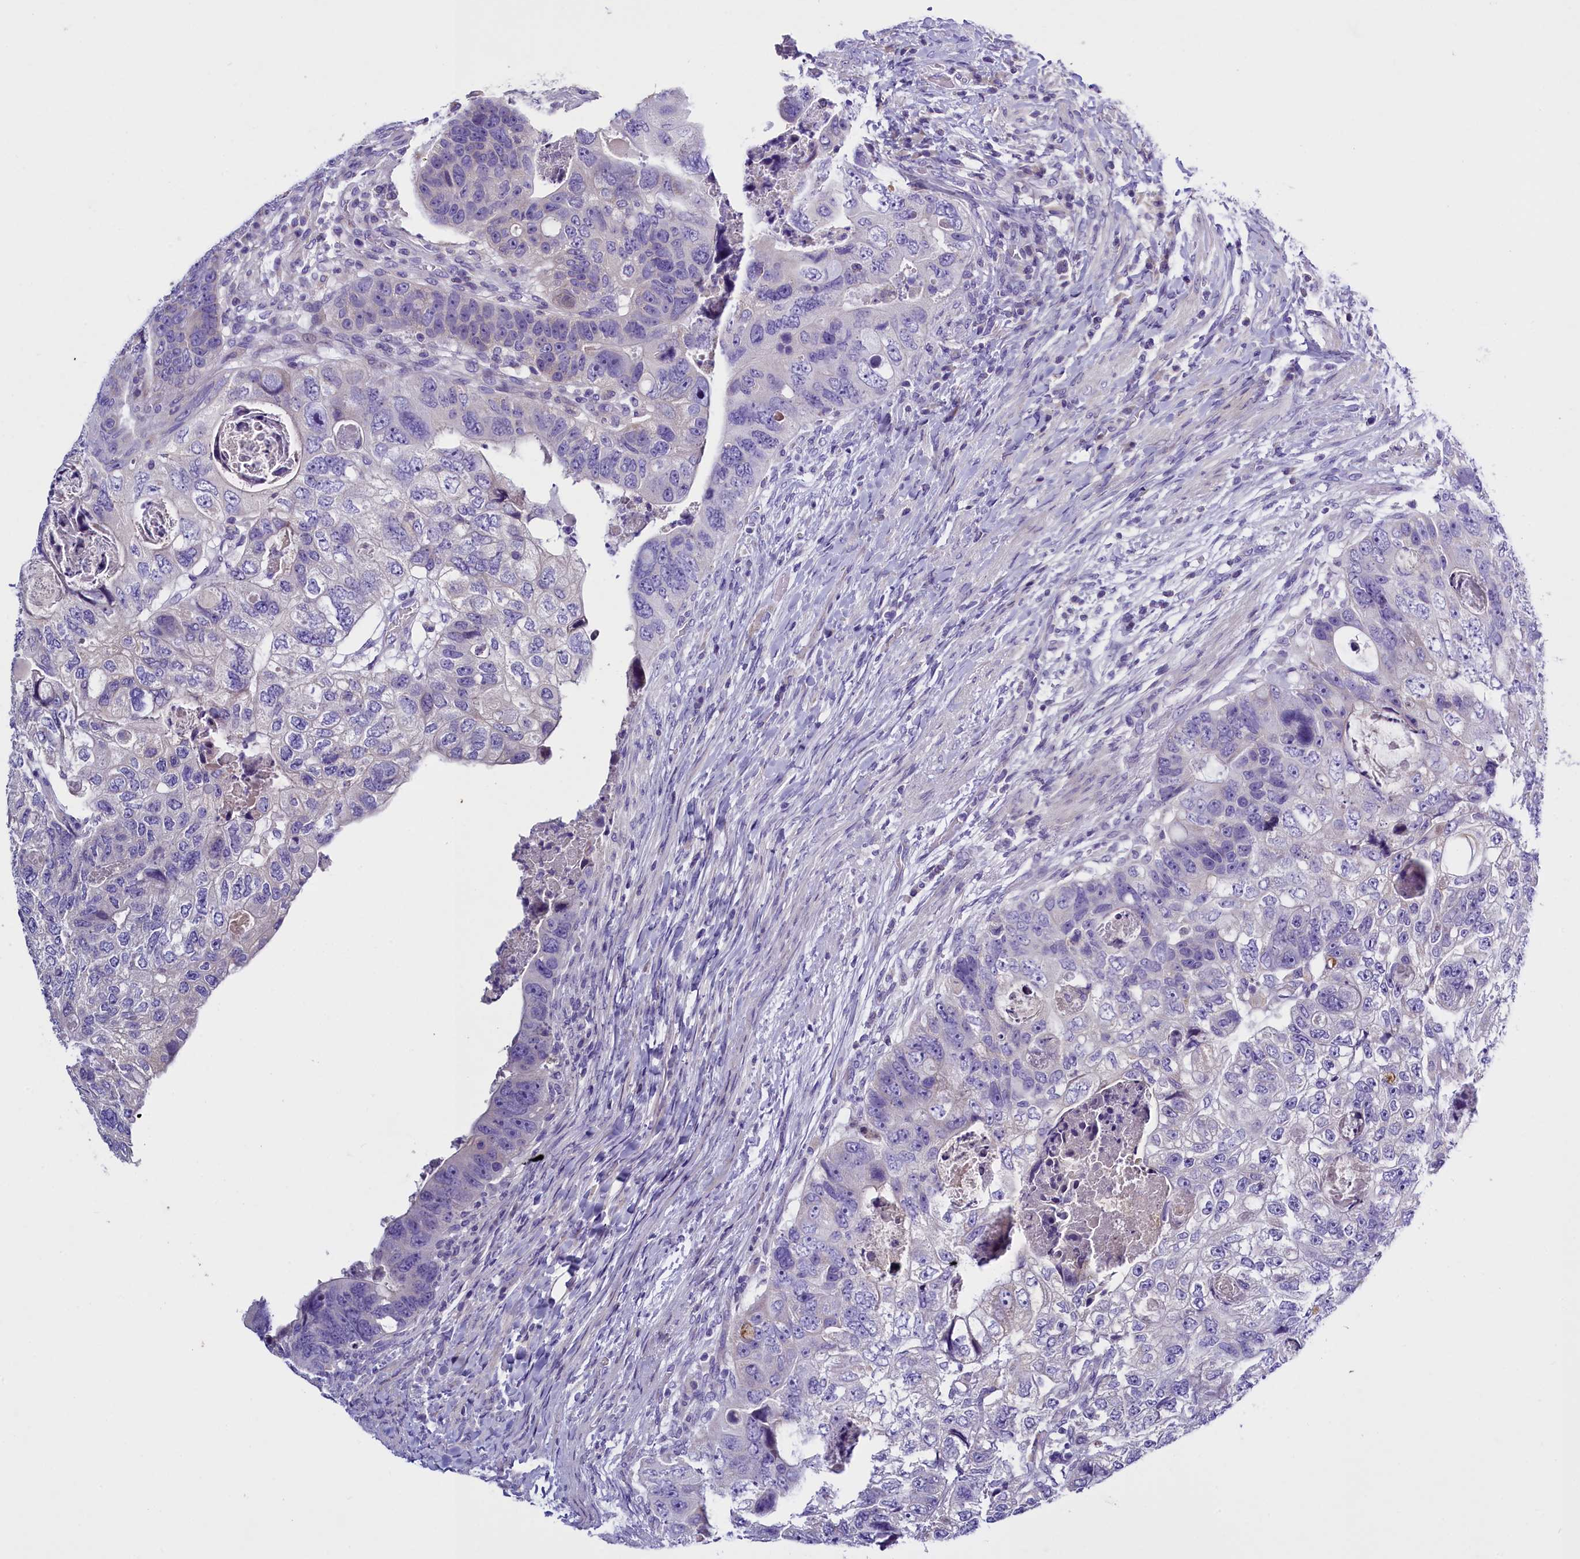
{"staining": {"intensity": "negative", "quantity": "none", "location": "none"}, "tissue": "colorectal cancer", "cell_type": "Tumor cells", "image_type": "cancer", "snomed": [{"axis": "morphology", "description": "Adenocarcinoma, NOS"}, {"axis": "topography", "description": "Rectum"}], "caption": "Colorectal cancer was stained to show a protein in brown. There is no significant staining in tumor cells.", "gene": "RTTN", "patient": {"sex": "male", "age": 59}}